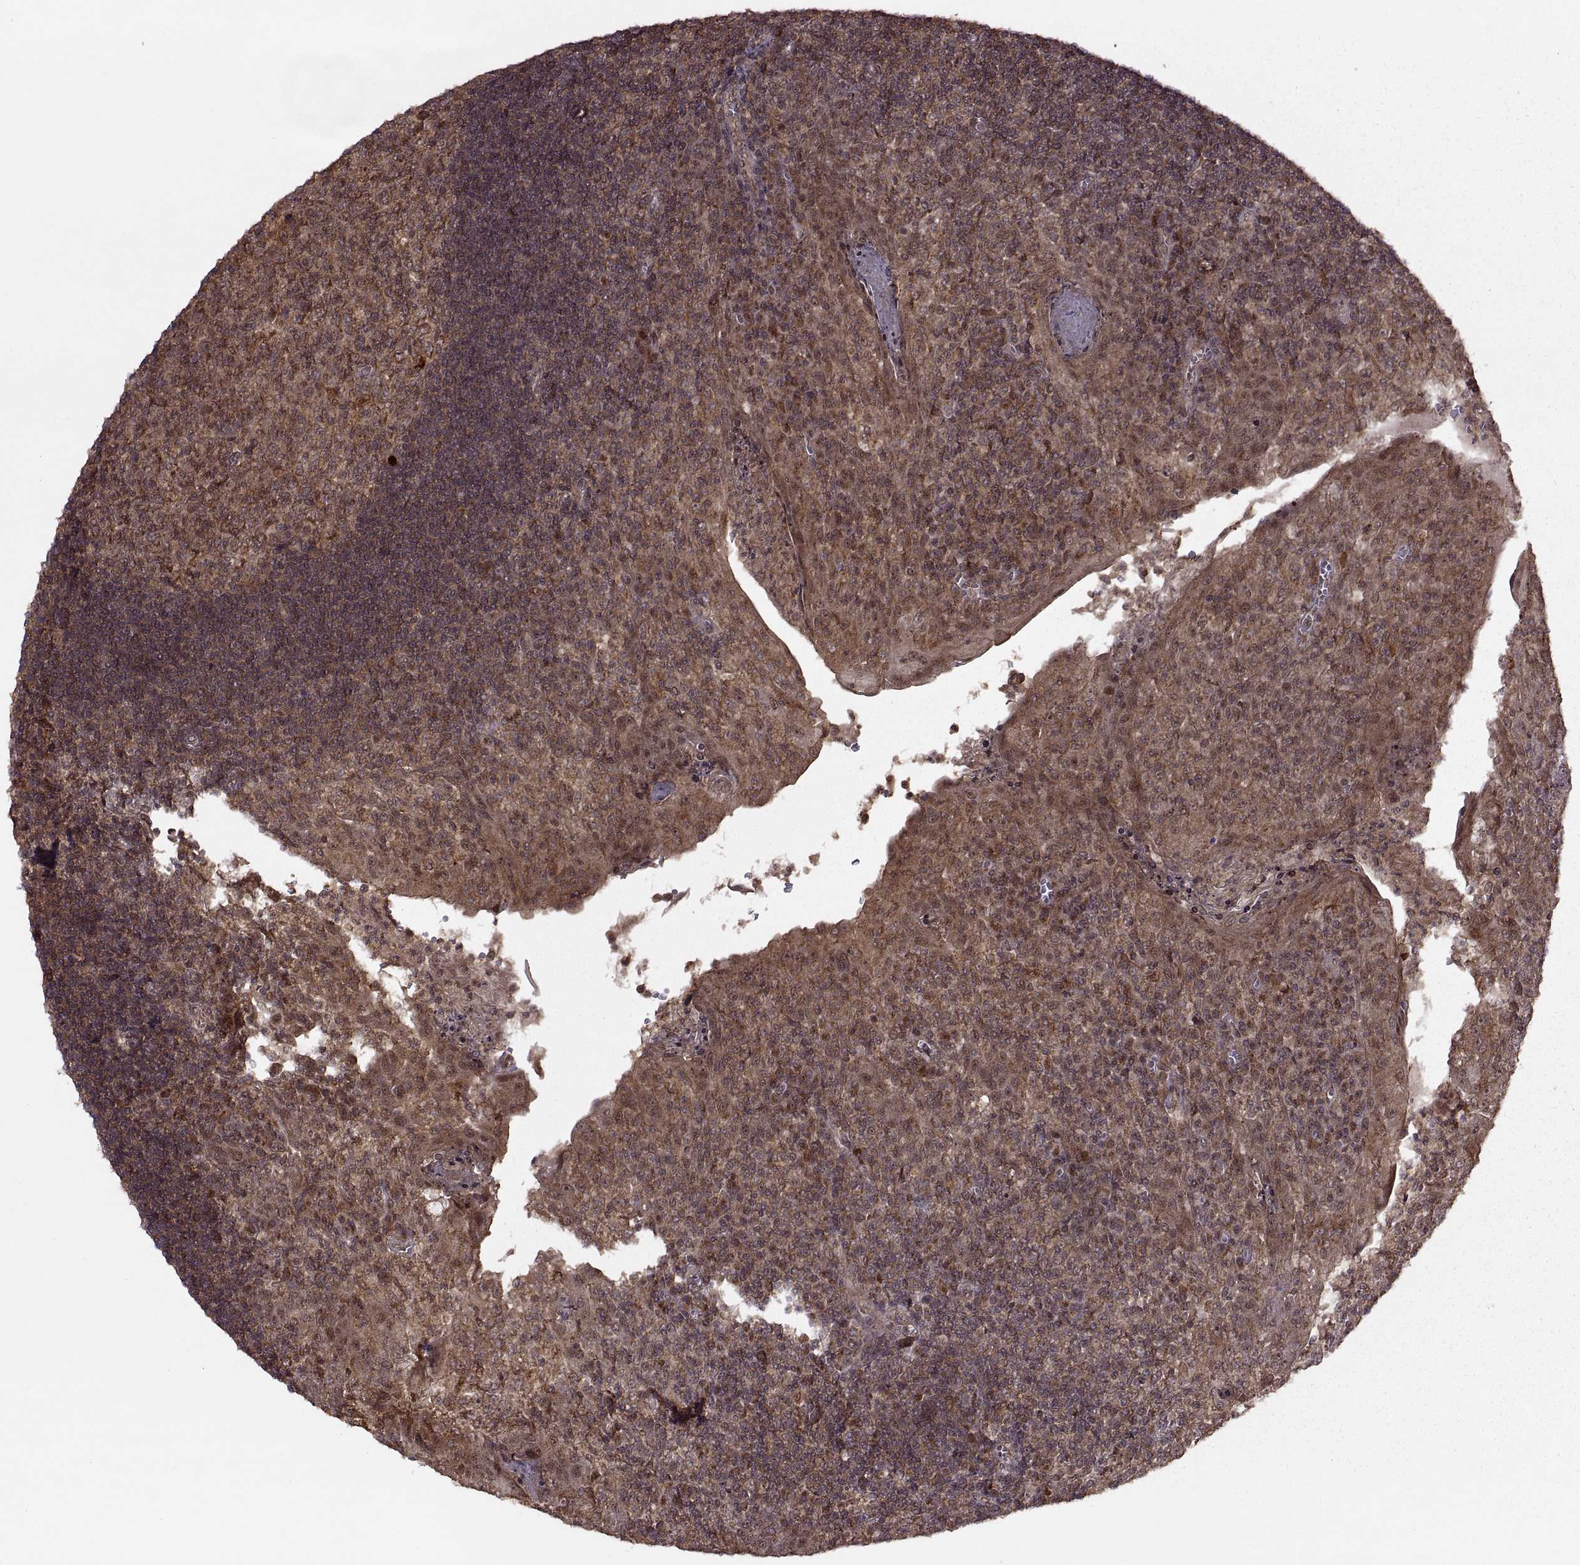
{"staining": {"intensity": "moderate", "quantity": "25%-75%", "location": "cytoplasmic/membranous"}, "tissue": "tonsil", "cell_type": "Germinal center cells", "image_type": "normal", "snomed": [{"axis": "morphology", "description": "Normal tissue, NOS"}, {"axis": "topography", "description": "Tonsil"}], "caption": "This histopathology image exhibits IHC staining of normal tonsil, with medium moderate cytoplasmic/membranous staining in about 25%-75% of germinal center cells.", "gene": "PTOV1", "patient": {"sex": "female", "age": 12}}